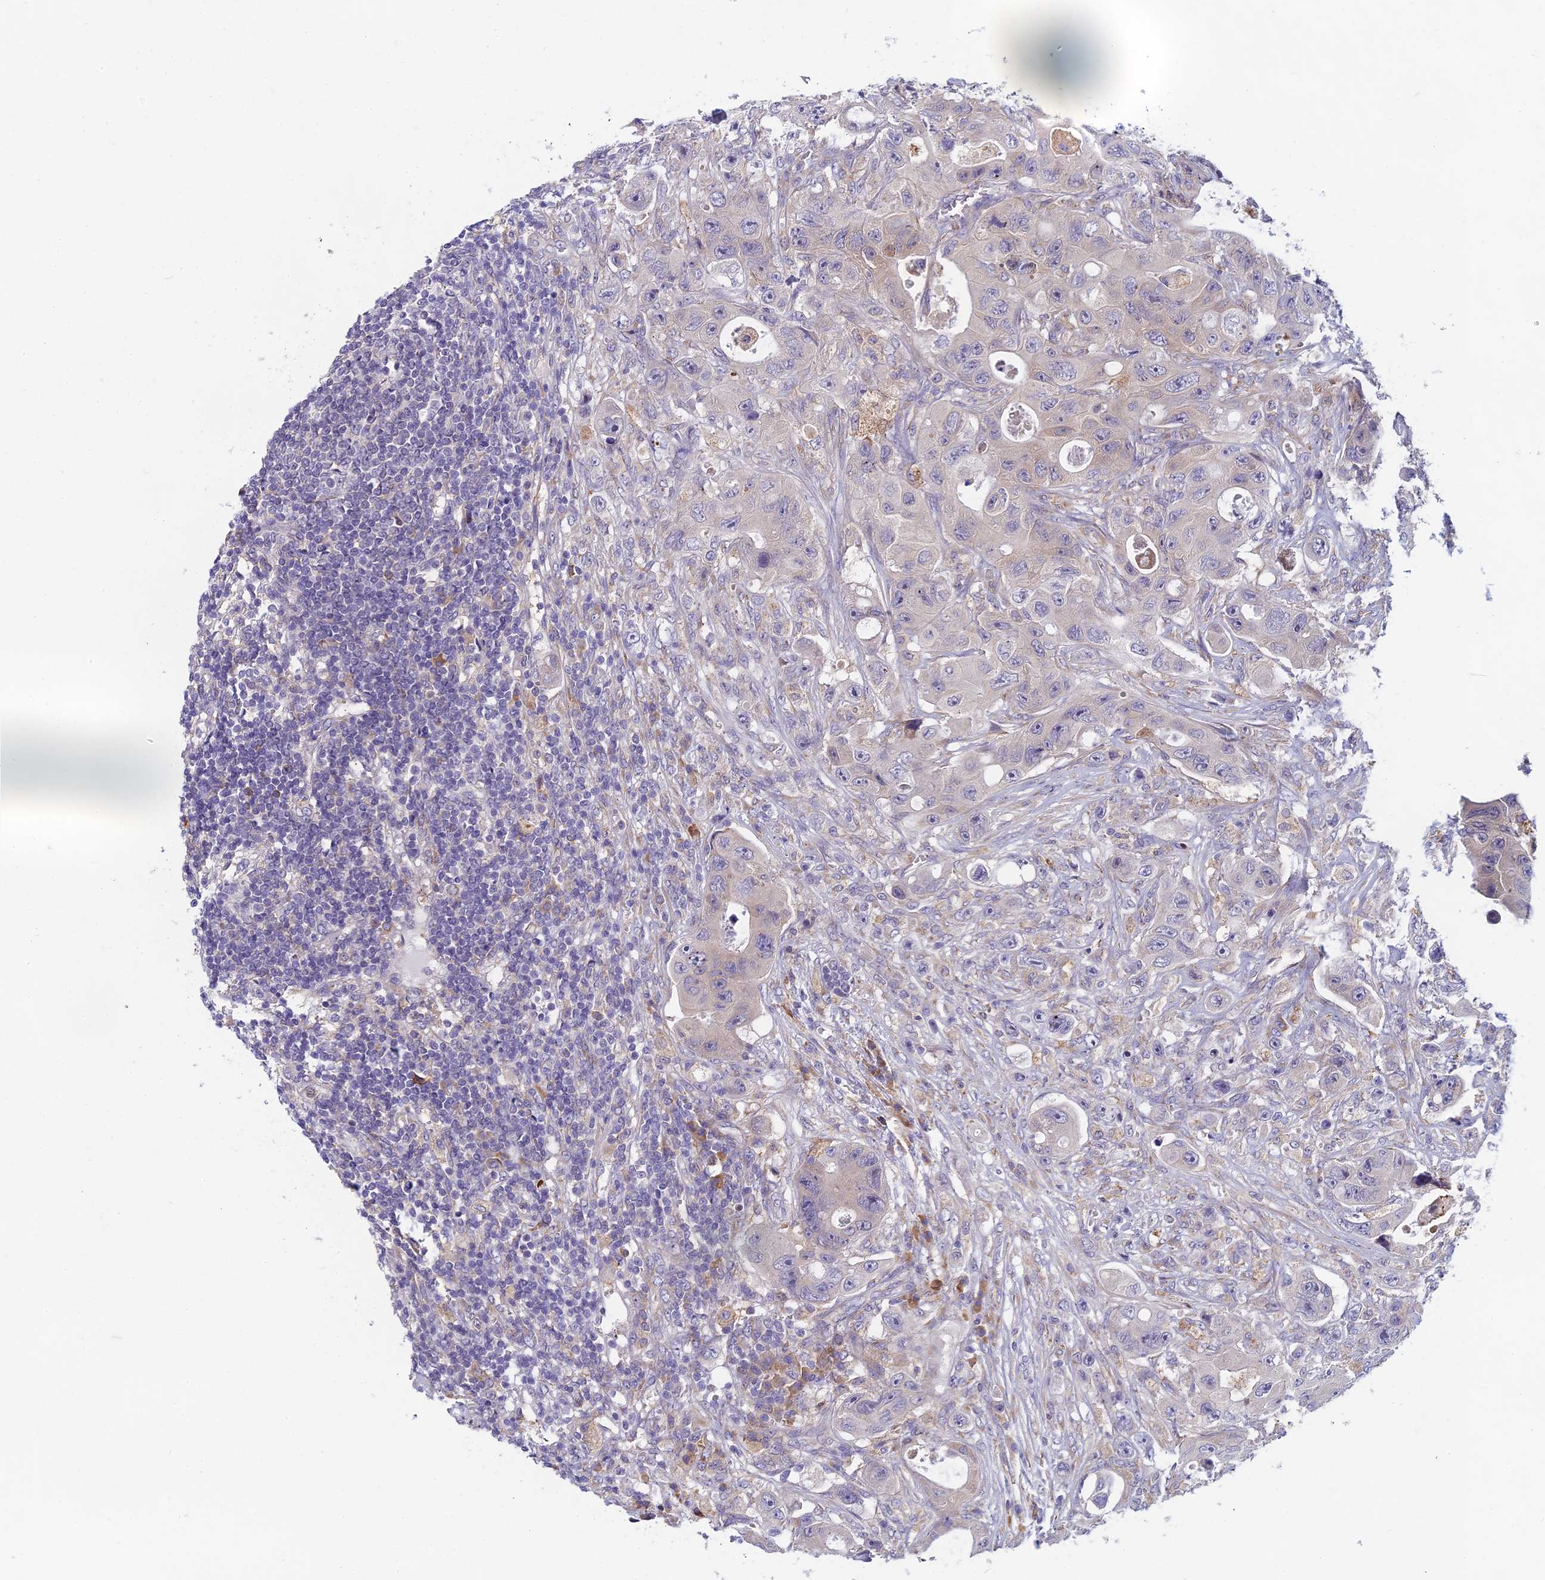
{"staining": {"intensity": "negative", "quantity": "none", "location": "none"}, "tissue": "colorectal cancer", "cell_type": "Tumor cells", "image_type": "cancer", "snomed": [{"axis": "morphology", "description": "Adenocarcinoma, NOS"}, {"axis": "topography", "description": "Colon"}], "caption": "DAB (3,3'-diaminobenzidine) immunohistochemical staining of human adenocarcinoma (colorectal) exhibits no significant staining in tumor cells.", "gene": "DDX51", "patient": {"sex": "female", "age": 46}}